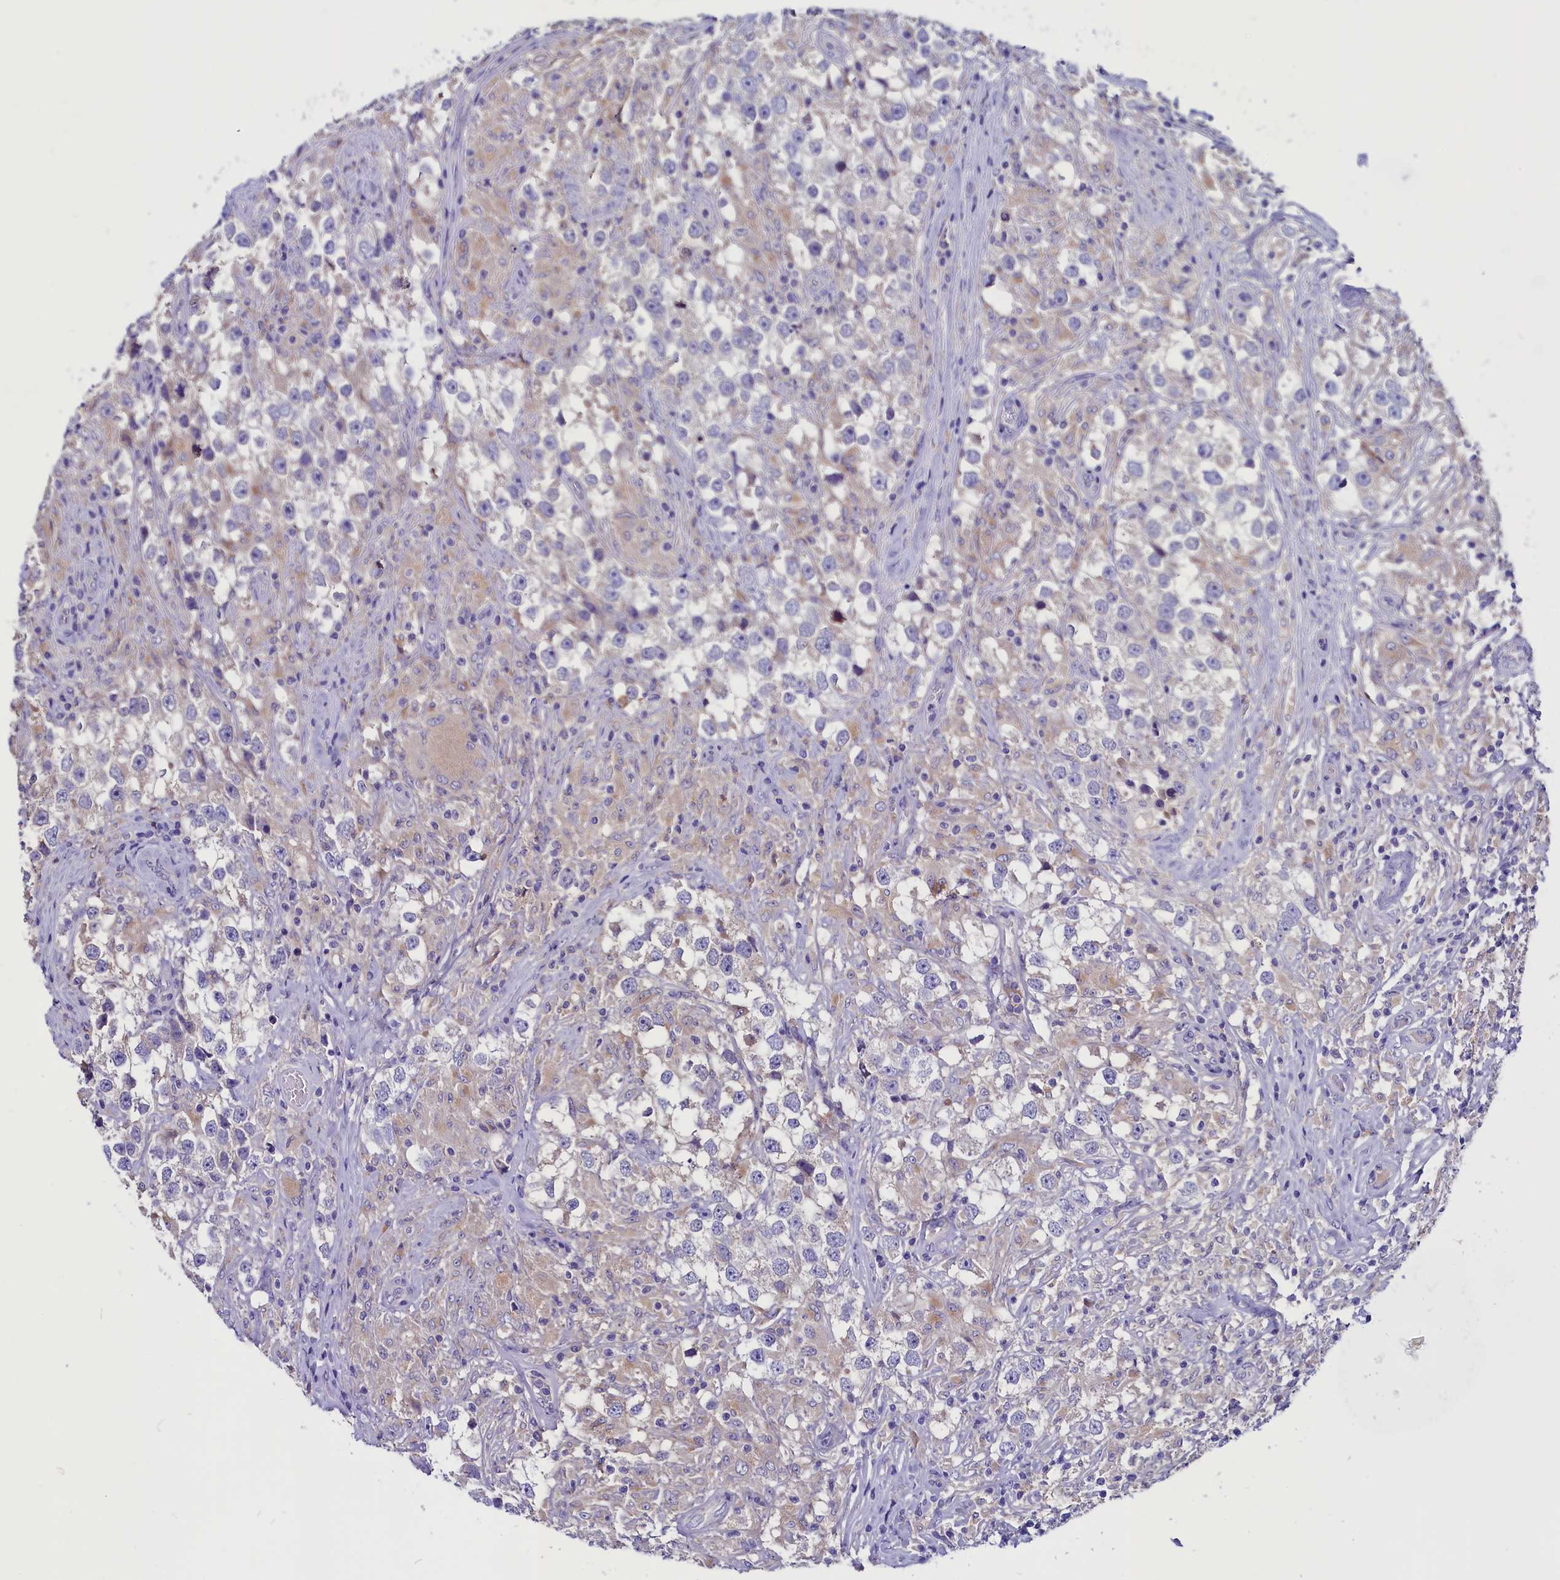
{"staining": {"intensity": "weak", "quantity": "<25%", "location": "cytoplasmic/membranous"}, "tissue": "testis cancer", "cell_type": "Tumor cells", "image_type": "cancer", "snomed": [{"axis": "morphology", "description": "Seminoma, NOS"}, {"axis": "topography", "description": "Testis"}], "caption": "IHC micrograph of human seminoma (testis) stained for a protein (brown), which reveals no expression in tumor cells.", "gene": "CCBE1", "patient": {"sex": "male", "age": 46}}